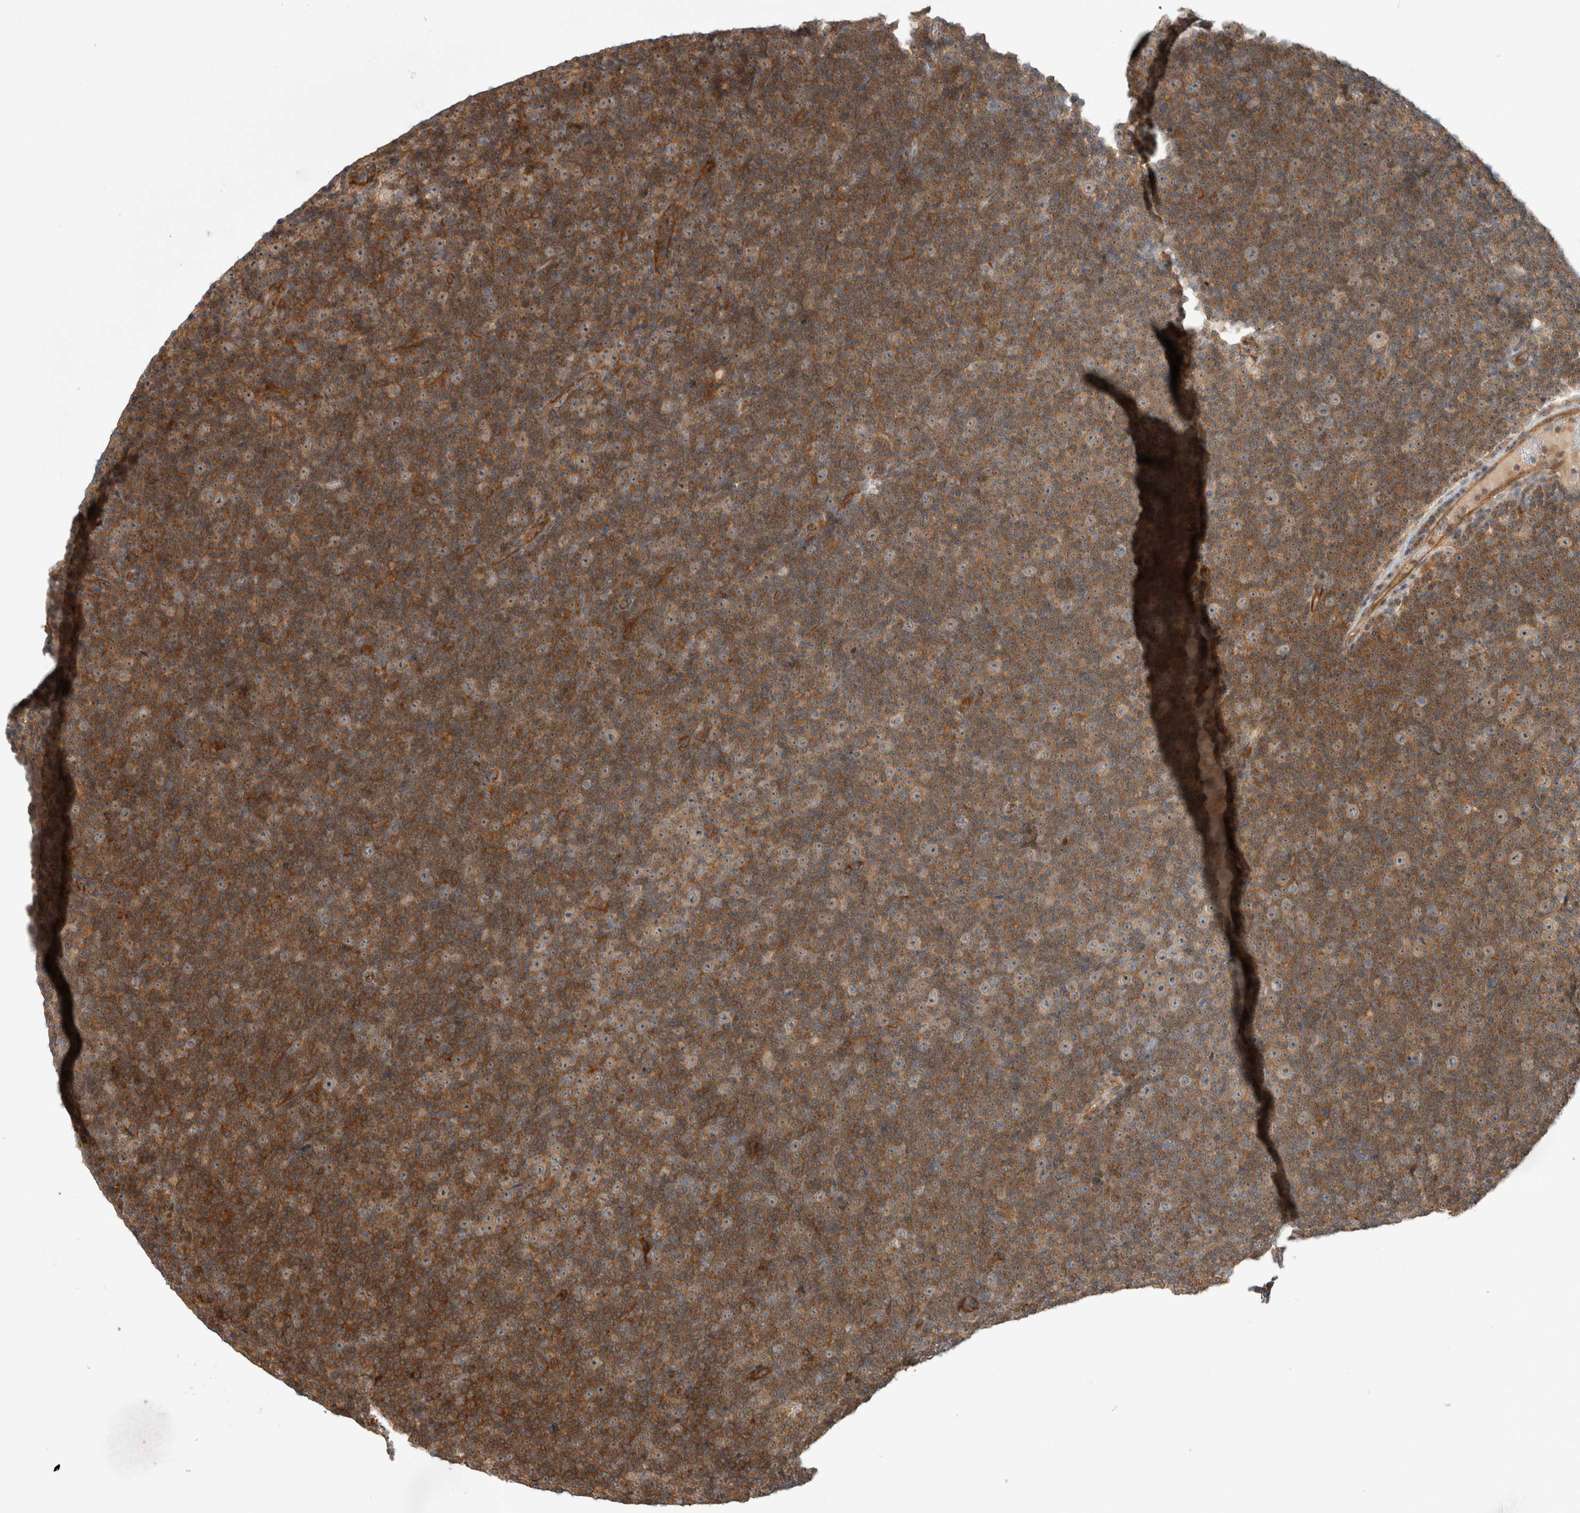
{"staining": {"intensity": "moderate", "quantity": ">75%", "location": "cytoplasmic/membranous"}, "tissue": "lymphoma", "cell_type": "Tumor cells", "image_type": "cancer", "snomed": [{"axis": "morphology", "description": "Malignant lymphoma, non-Hodgkin's type, Low grade"}, {"axis": "topography", "description": "Lymph node"}], "caption": "A brown stain shows moderate cytoplasmic/membranous staining of a protein in lymphoma tumor cells.", "gene": "WASF2", "patient": {"sex": "female", "age": 67}}